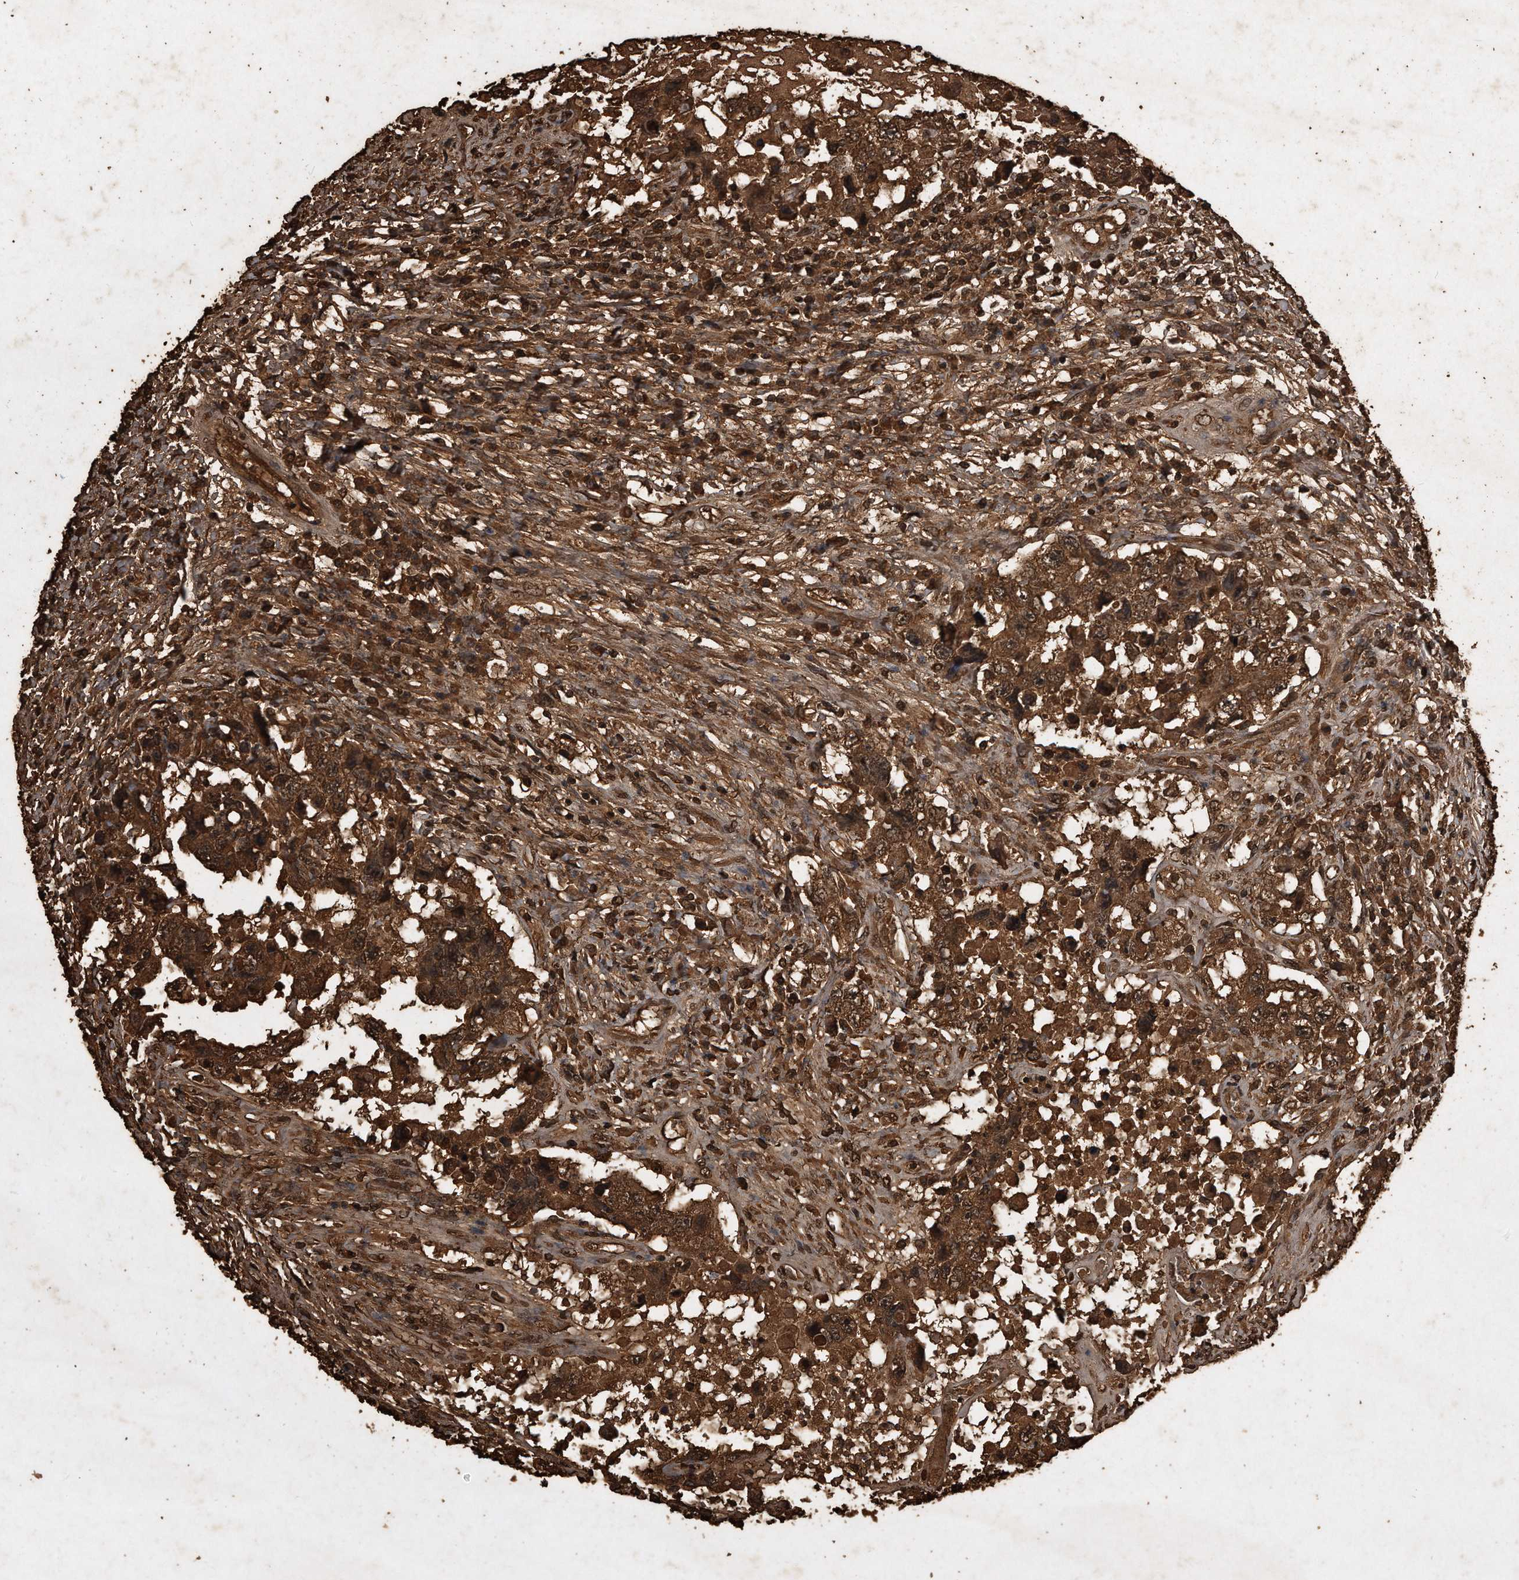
{"staining": {"intensity": "strong", "quantity": ">75%", "location": "cytoplasmic/membranous"}, "tissue": "testis cancer", "cell_type": "Tumor cells", "image_type": "cancer", "snomed": [{"axis": "morphology", "description": "Carcinoma, Embryonal, NOS"}, {"axis": "topography", "description": "Testis"}], "caption": "Testis cancer stained with immunohistochemistry displays strong cytoplasmic/membranous staining in approximately >75% of tumor cells. (DAB IHC with brightfield microscopy, high magnification).", "gene": "CFLAR", "patient": {"sex": "male", "age": 26}}